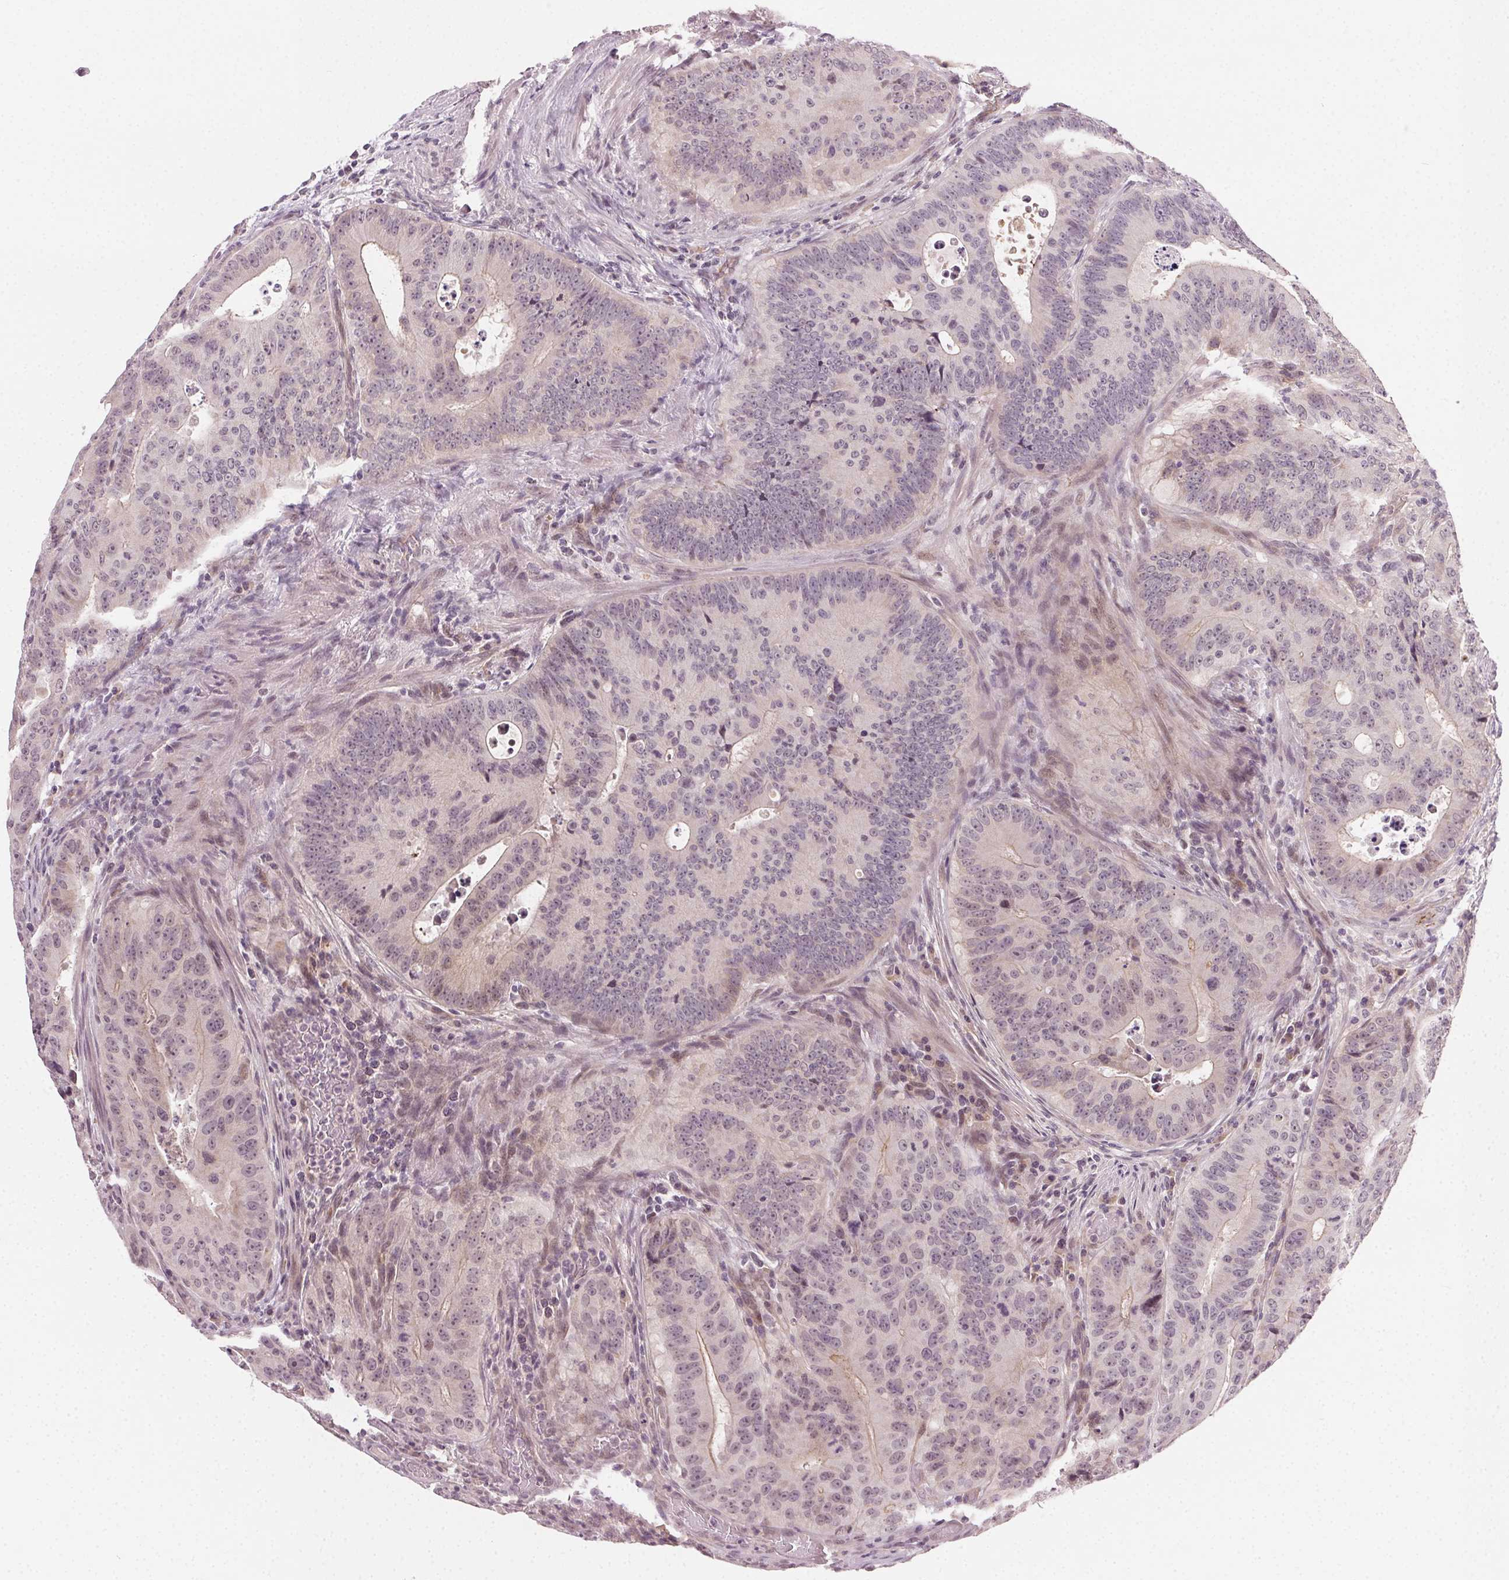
{"staining": {"intensity": "negative", "quantity": "none", "location": "none"}, "tissue": "colorectal cancer", "cell_type": "Tumor cells", "image_type": "cancer", "snomed": [{"axis": "morphology", "description": "Adenocarcinoma, NOS"}, {"axis": "topography", "description": "Colon"}], "caption": "Image shows no significant protein expression in tumor cells of colorectal adenocarcinoma.", "gene": "TUB", "patient": {"sex": "male", "age": 62}}